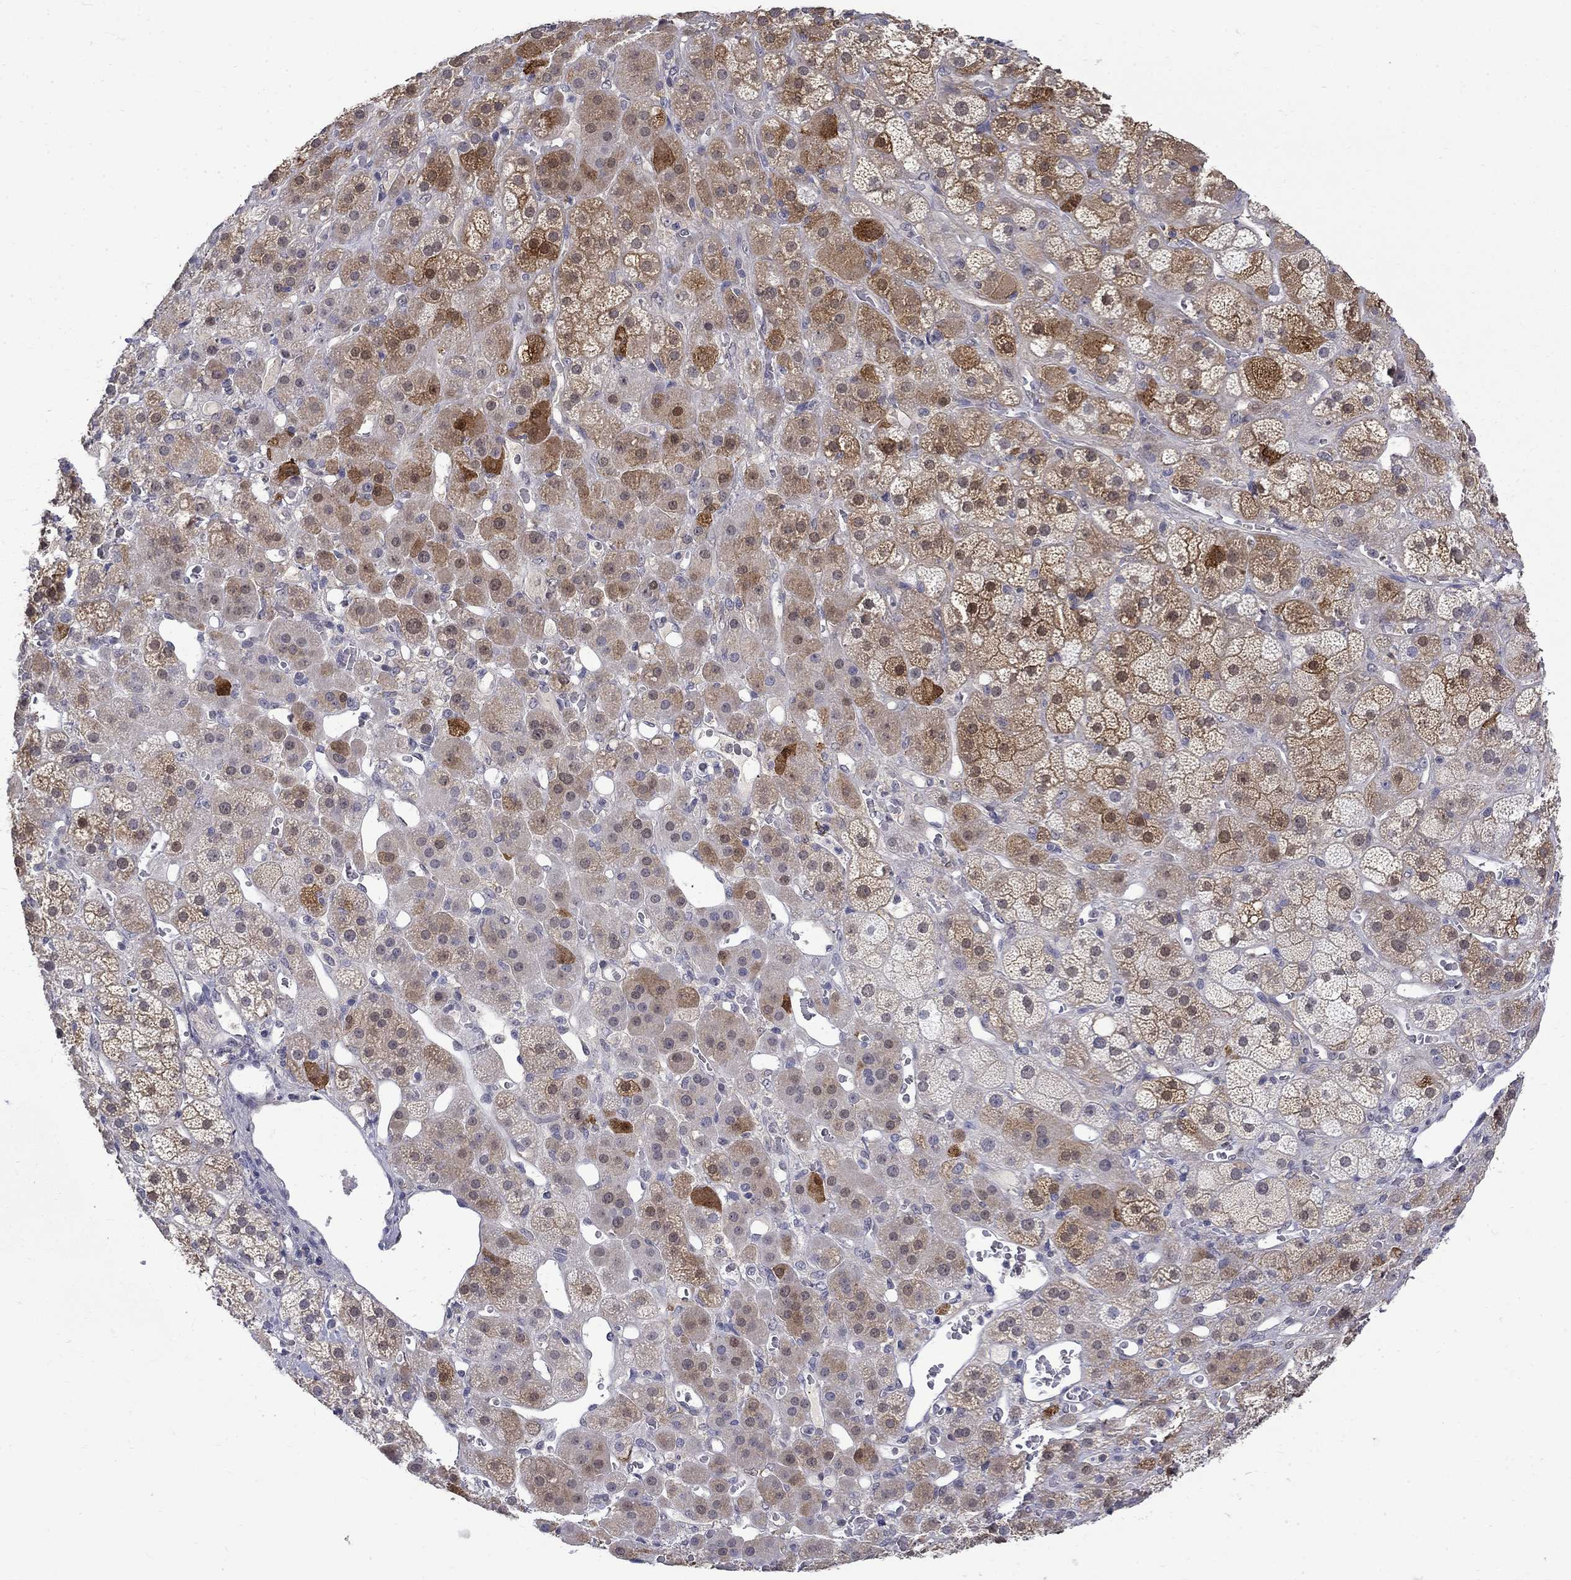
{"staining": {"intensity": "strong", "quantity": "<25%", "location": "cytoplasmic/membranous"}, "tissue": "adrenal gland", "cell_type": "Glandular cells", "image_type": "normal", "snomed": [{"axis": "morphology", "description": "Normal tissue, NOS"}, {"axis": "topography", "description": "Adrenal gland"}], "caption": "DAB (3,3'-diaminobenzidine) immunohistochemical staining of normal adrenal gland exhibits strong cytoplasmic/membranous protein staining in approximately <25% of glandular cells.", "gene": "PCBP2", "patient": {"sex": "male", "age": 57}}